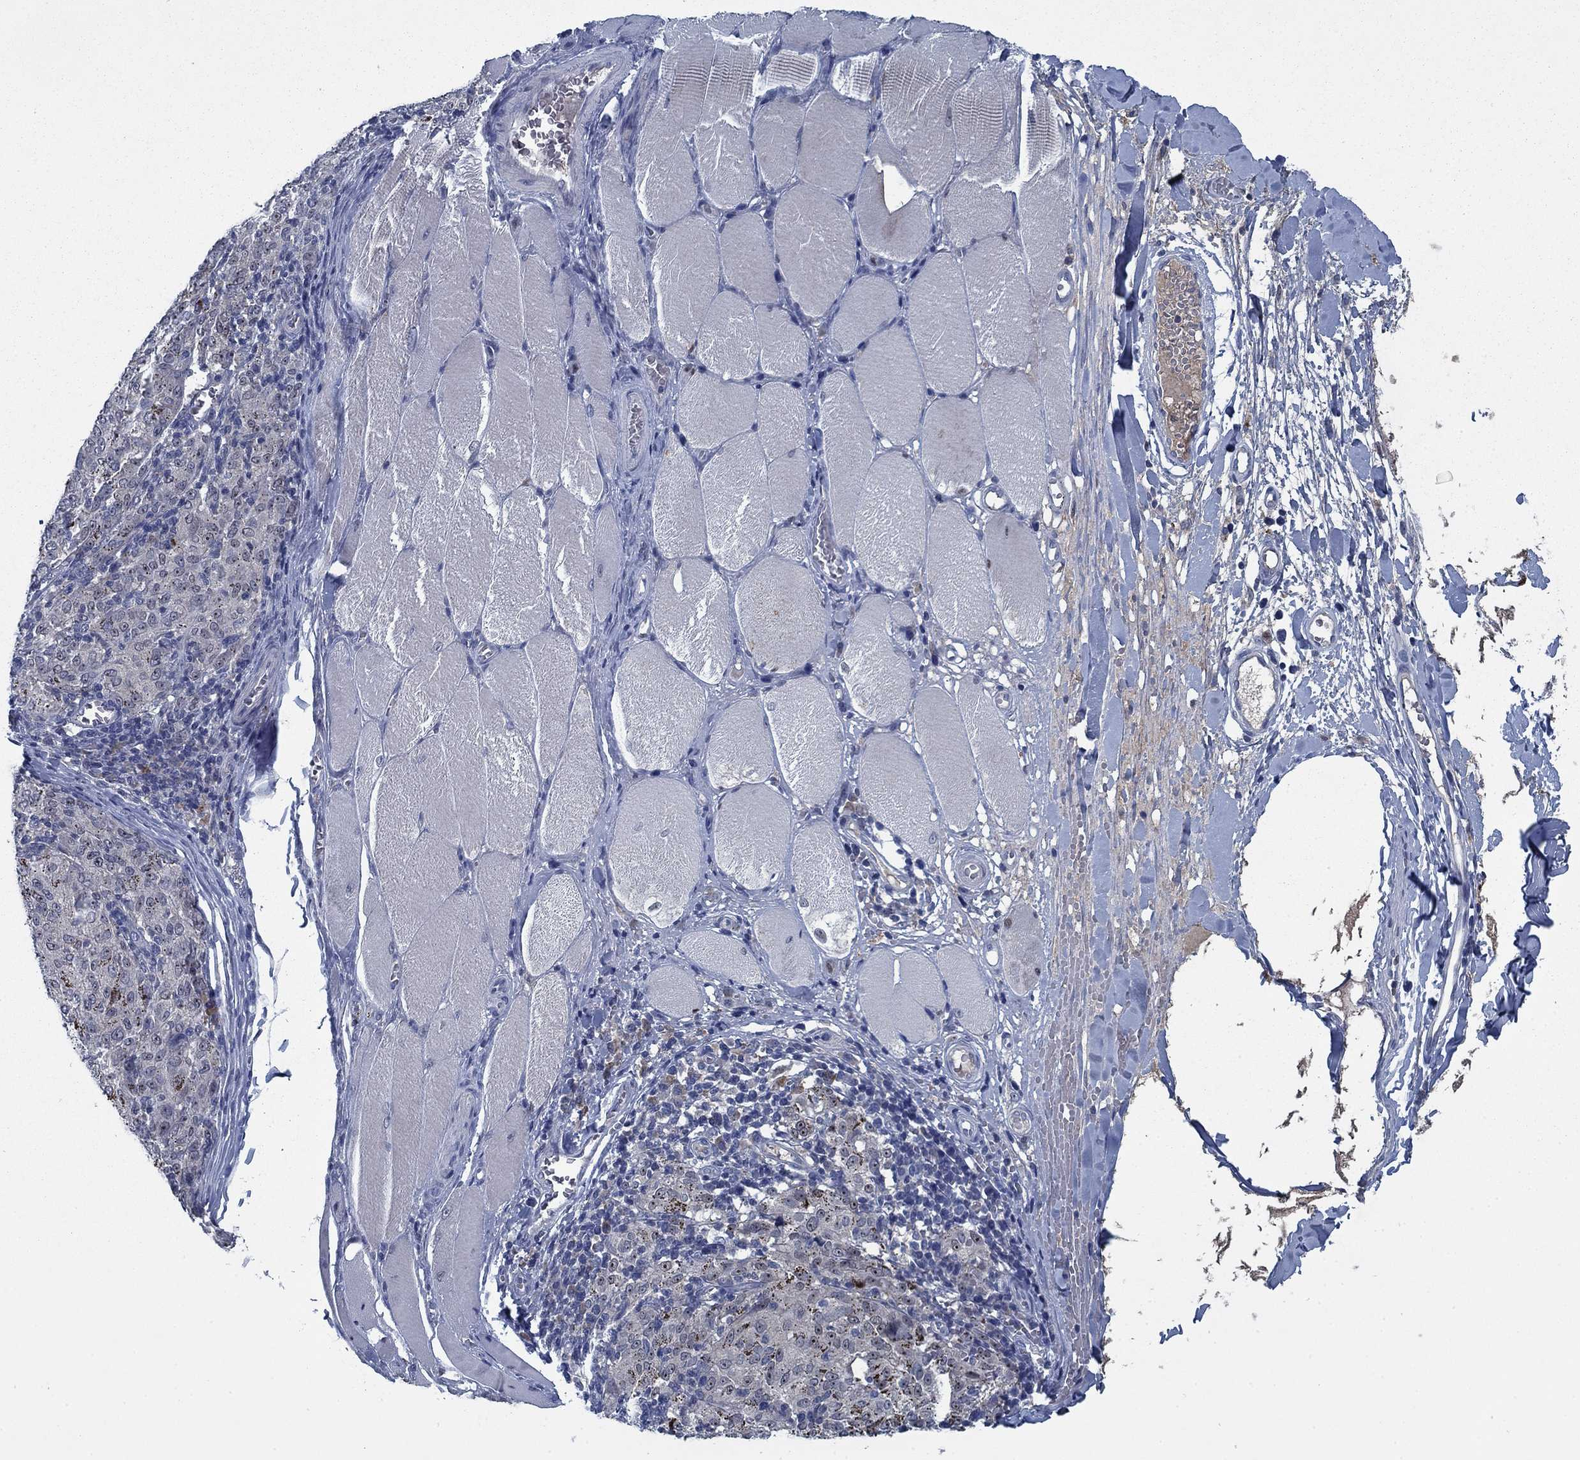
{"staining": {"intensity": "negative", "quantity": "none", "location": "none"}, "tissue": "melanoma", "cell_type": "Tumor cells", "image_type": "cancer", "snomed": [{"axis": "morphology", "description": "Malignant melanoma, NOS"}, {"axis": "topography", "description": "Skin"}], "caption": "A micrograph of malignant melanoma stained for a protein demonstrates no brown staining in tumor cells.", "gene": "PNMA8A", "patient": {"sex": "female", "age": 72}}